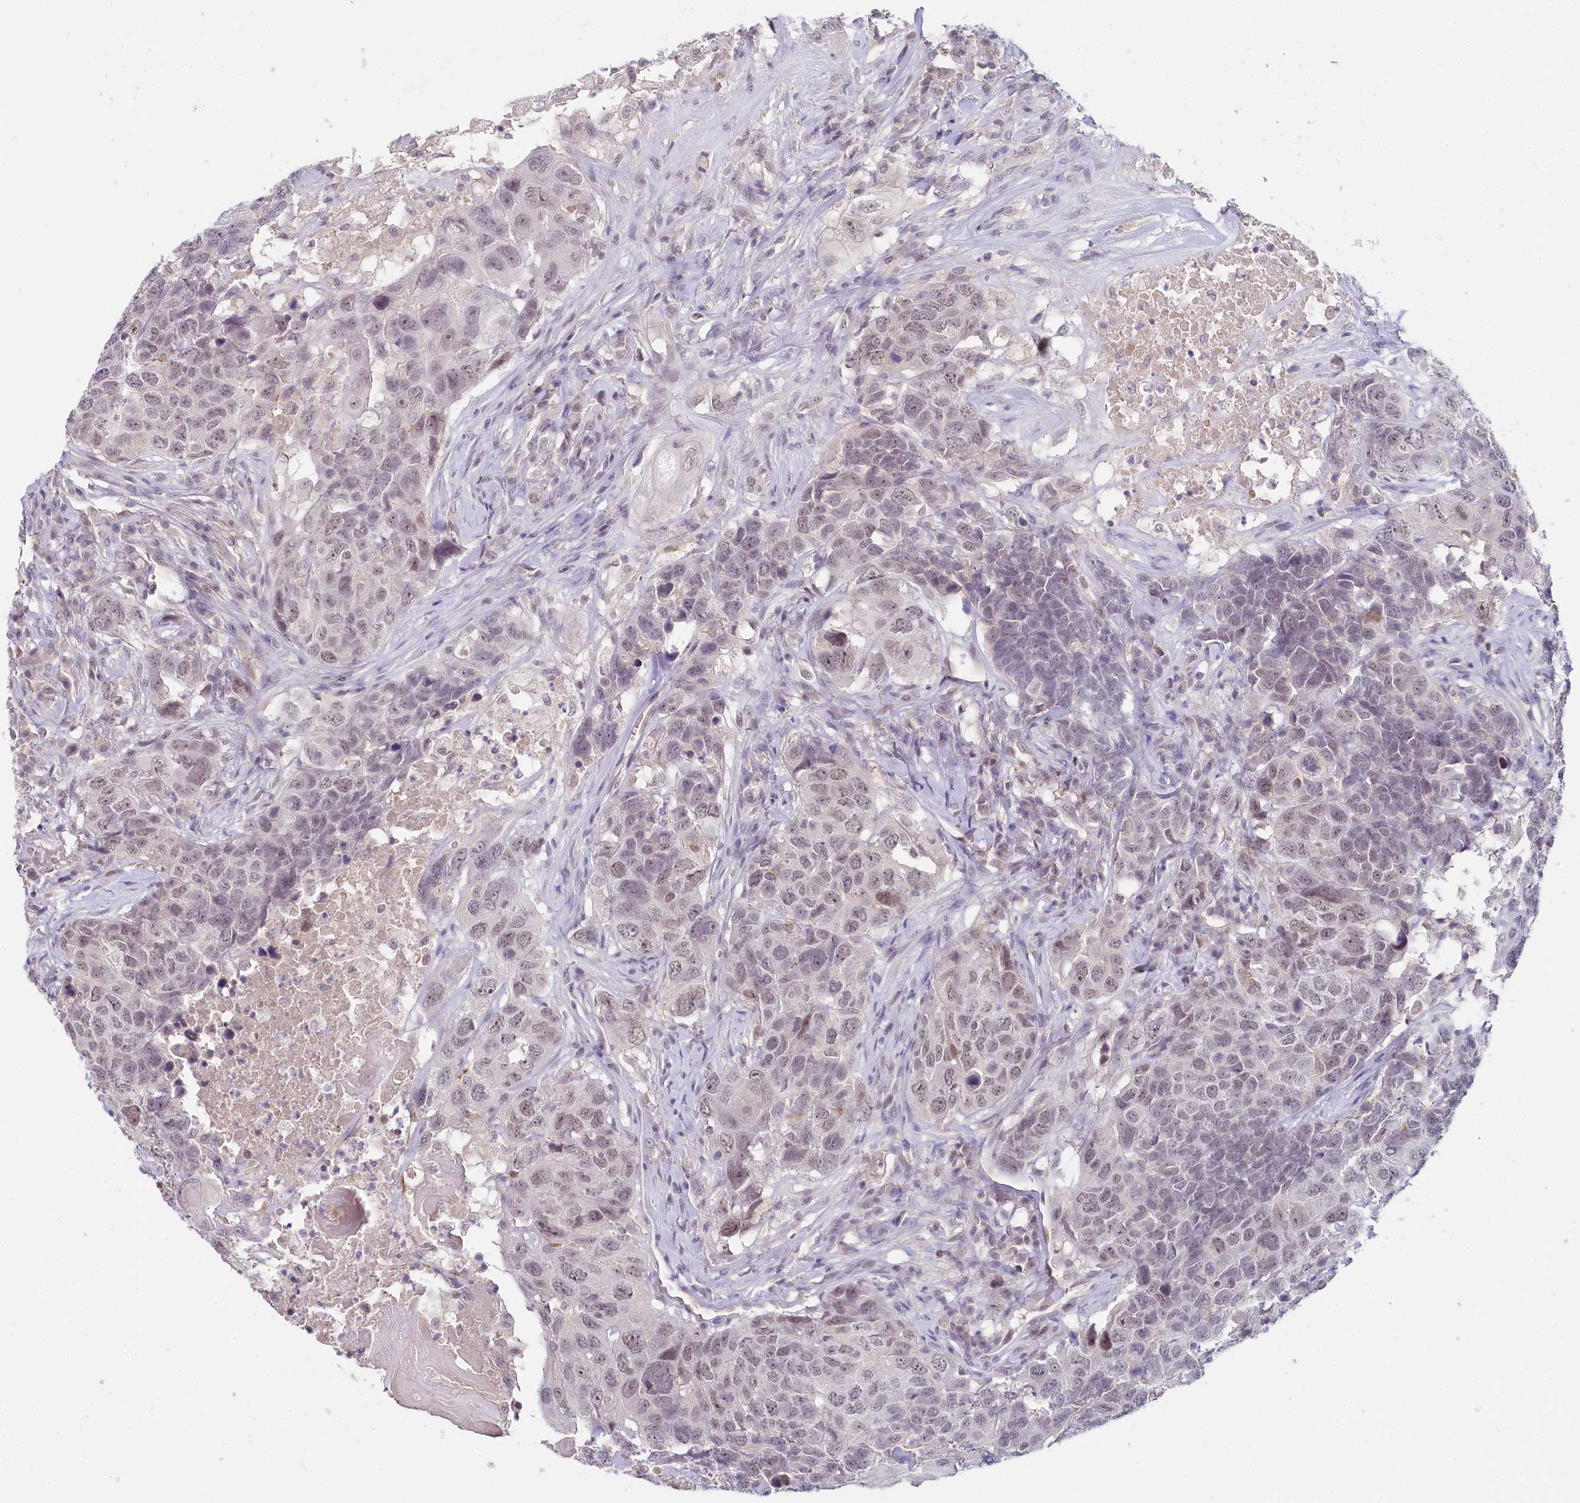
{"staining": {"intensity": "weak", "quantity": "25%-75%", "location": "nuclear"}, "tissue": "head and neck cancer", "cell_type": "Tumor cells", "image_type": "cancer", "snomed": [{"axis": "morphology", "description": "Squamous cell carcinoma, NOS"}, {"axis": "topography", "description": "Head-Neck"}], "caption": "This micrograph reveals immunohistochemistry staining of human head and neck cancer (squamous cell carcinoma), with low weak nuclear staining in approximately 25%-75% of tumor cells.", "gene": "AMTN", "patient": {"sex": "male", "age": 66}}